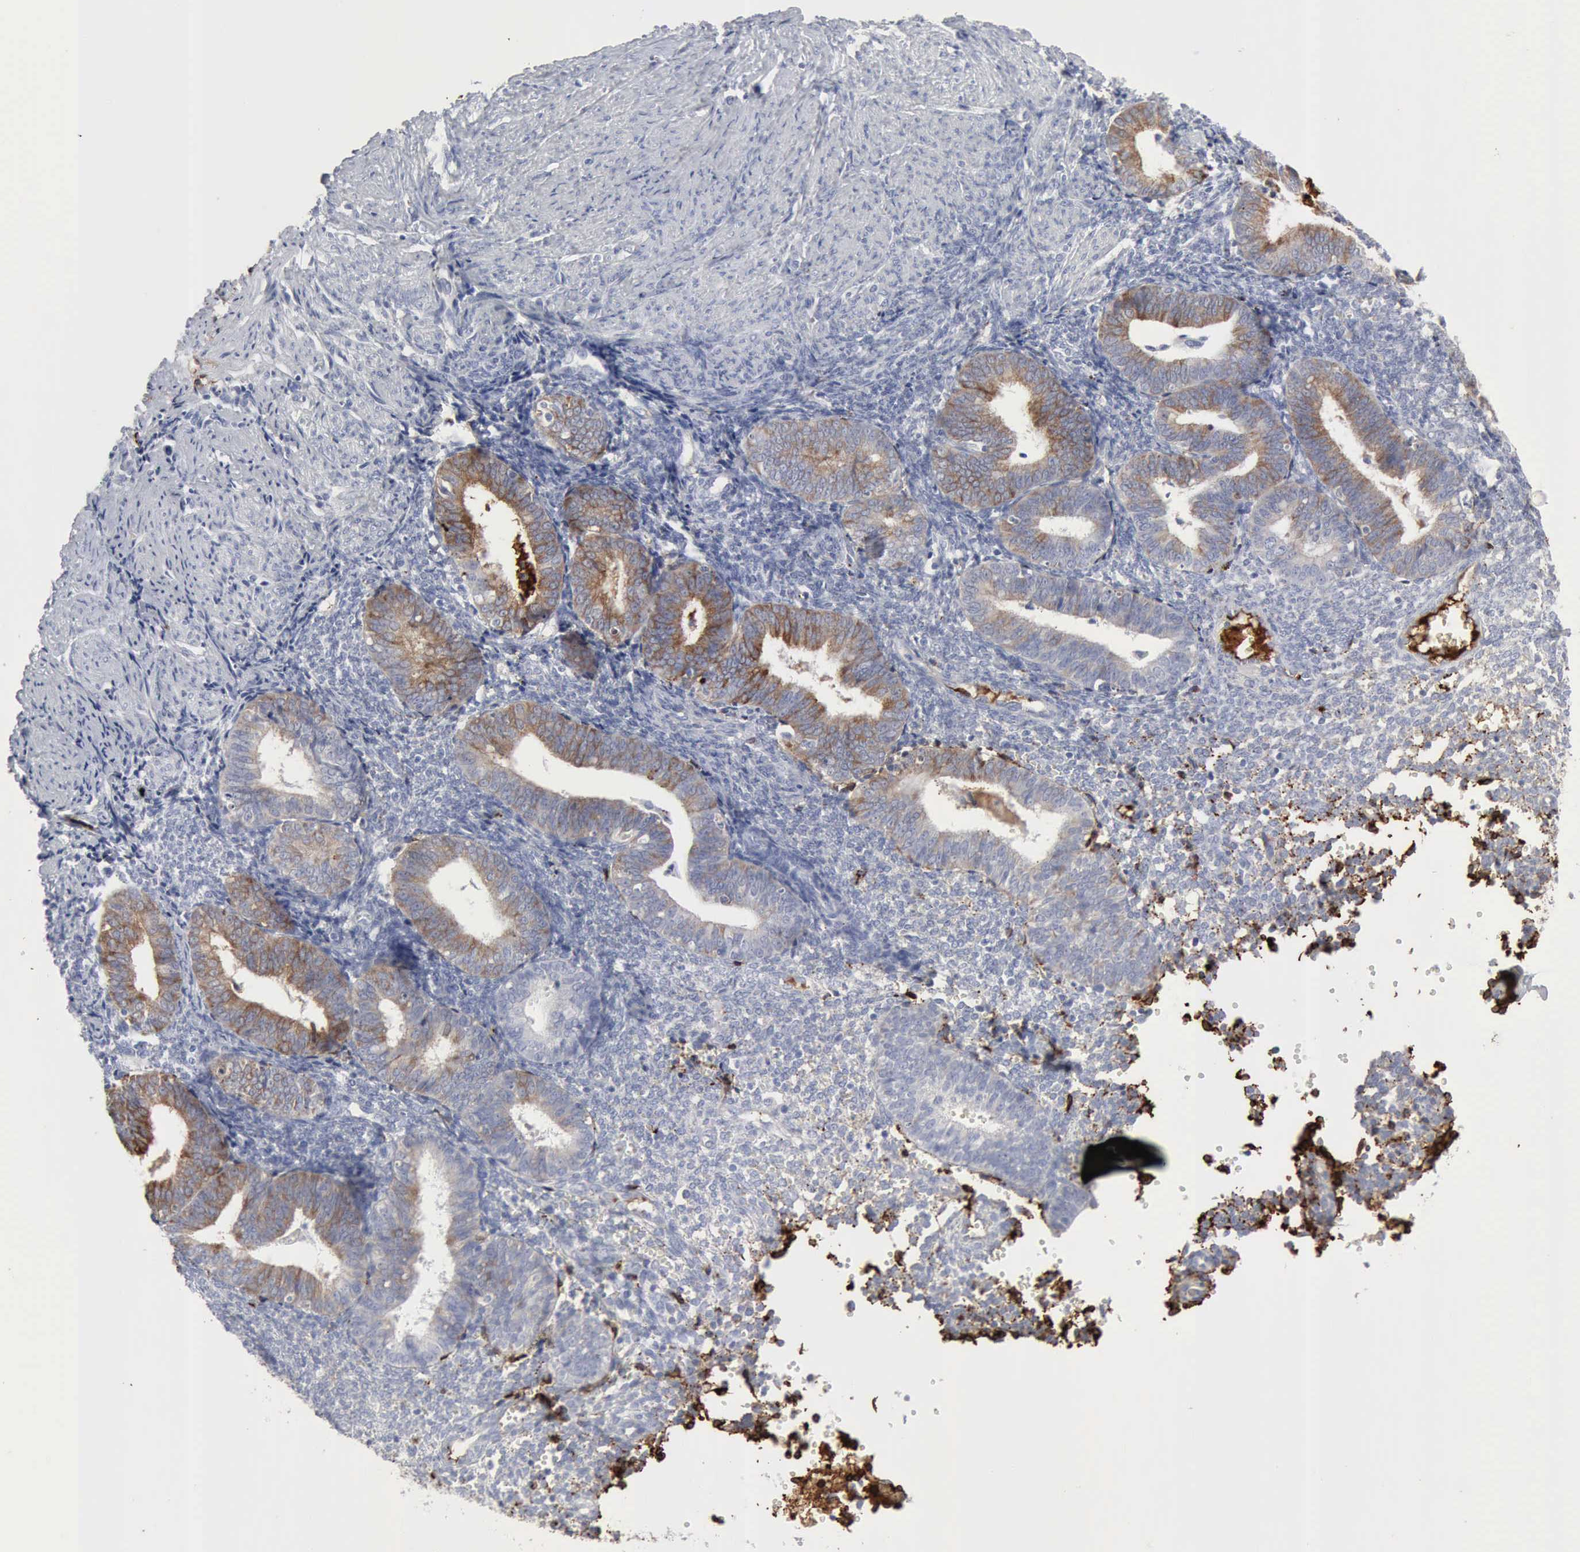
{"staining": {"intensity": "negative", "quantity": "none", "location": "none"}, "tissue": "endometrium", "cell_type": "Cells in endometrial stroma", "image_type": "normal", "snomed": [{"axis": "morphology", "description": "Normal tissue, NOS"}, {"axis": "topography", "description": "Endometrium"}], "caption": "Protein analysis of normal endometrium demonstrates no significant expression in cells in endometrial stroma.", "gene": "C4BPA", "patient": {"sex": "female", "age": 61}}